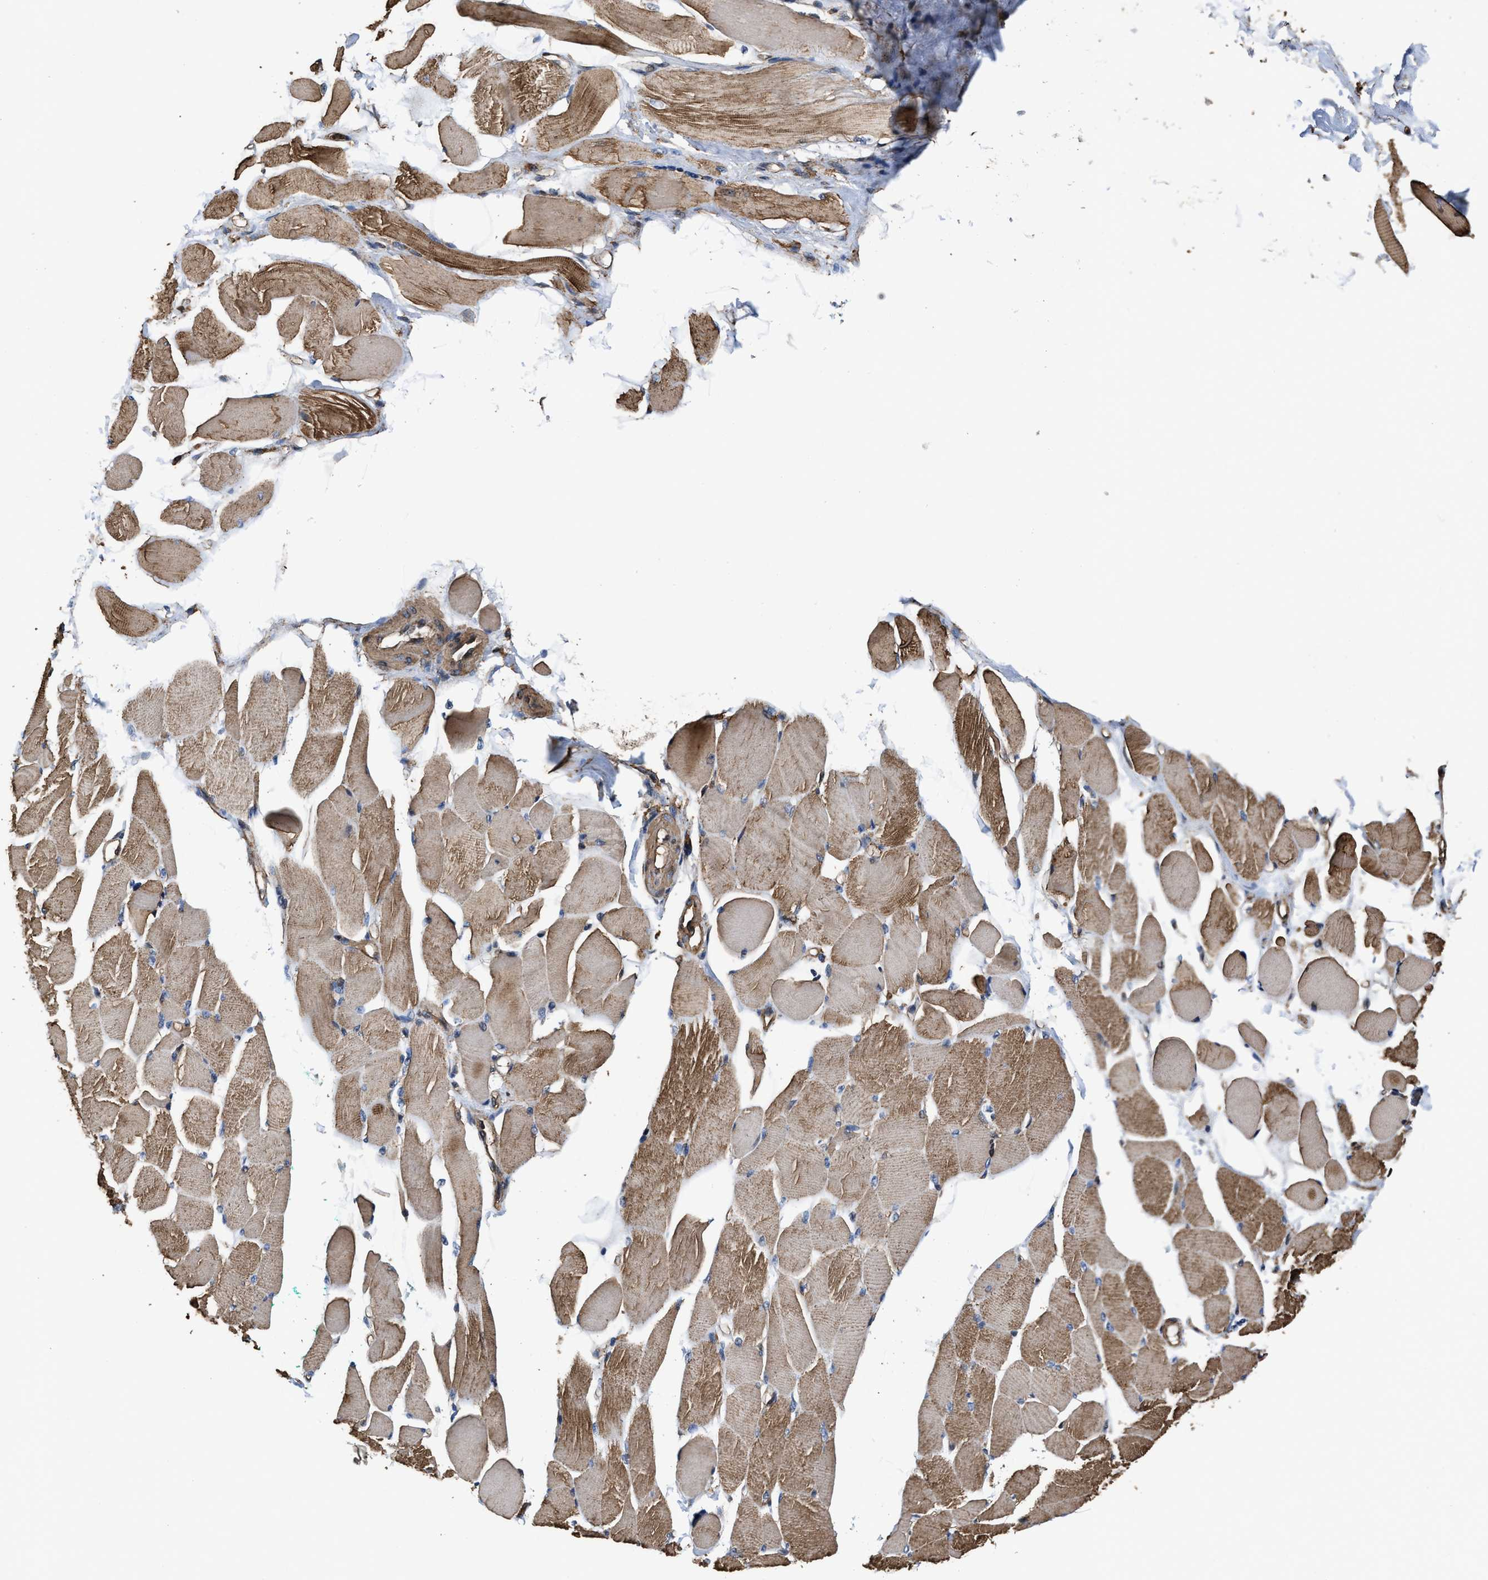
{"staining": {"intensity": "moderate", "quantity": ">75%", "location": "cytoplasmic/membranous"}, "tissue": "skeletal muscle", "cell_type": "Myocytes", "image_type": "normal", "snomed": [{"axis": "morphology", "description": "Normal tissue, NOS"}, {"axis": "topography", "description": "Skeletal muscle"}, {"axis": "topography", "description": "Peripheral nerve tissue"}], "caption": "There is medium levels of moderate cytoplasmic/membranous expression in myocytes of unremarkable skeletal muscle, as demonstrated by immunohistochemical staining (brown color).", "gene": "KBTBD2", "patient": {"sex": "female", "age": 84}}